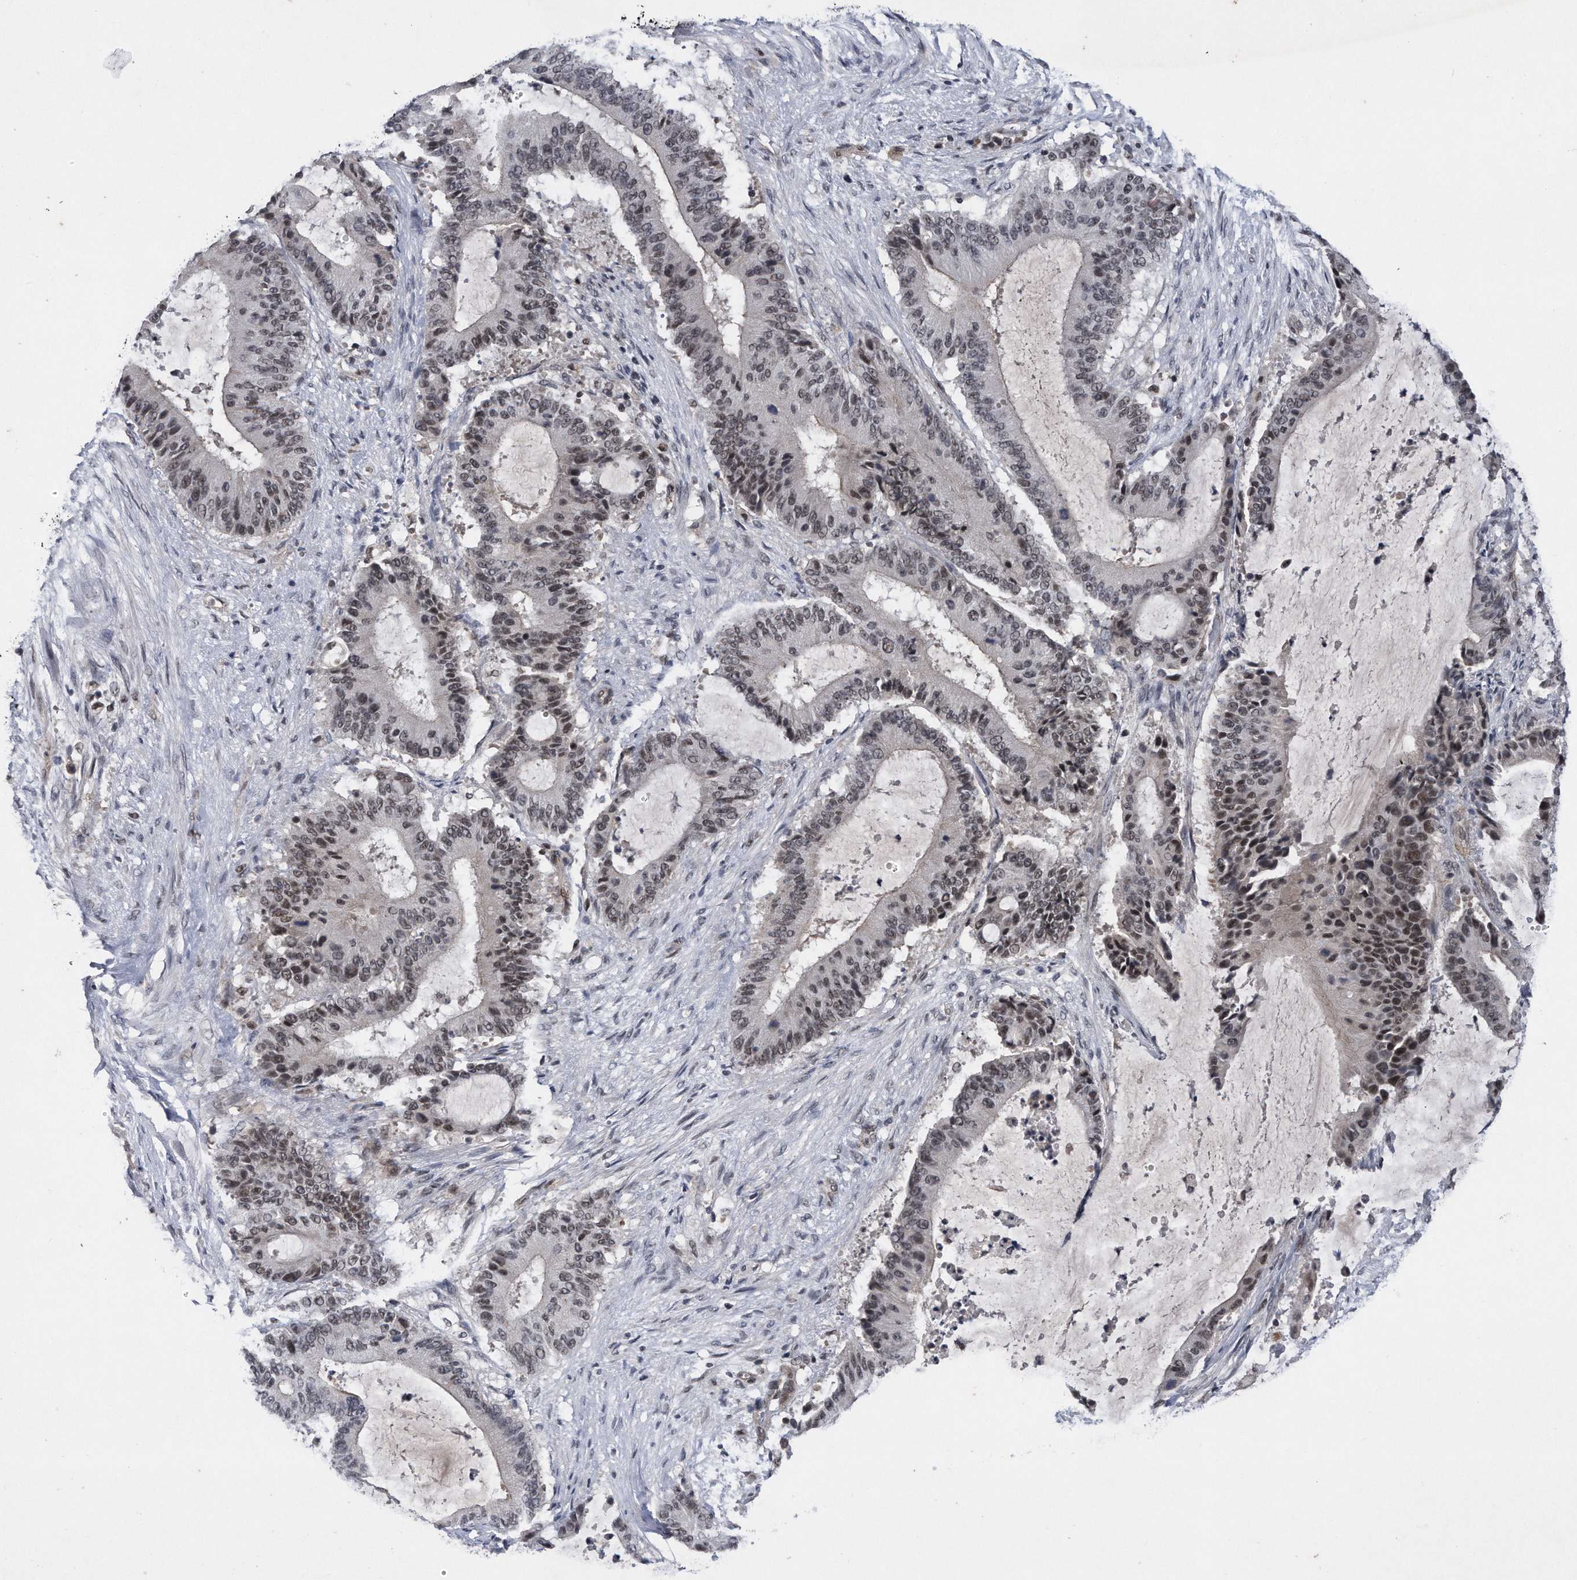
{"staining": {"intensity": "weak", "quantity": "25%-75%", "location": "nuclear"}, "tissue": "liver cancer", "cell_type": "Tumor cells", "image_type": "cancer", "snomed": [{"axis": "morphology", "description": "Normal tissue, NOS"}, {"axis": "morphology", "description": "Cholangiocarcinoma"}, {"axis": "topography", "description": "Liver"}, {"axis": "topography", "description": "Peripheral nerve tissue"}], "caption": "IHC (DAB) staining of liver cholangiocarcinoma demonstrates weak nuclear protein staining in approximately 25%-75% of tumor cells. (Stains: DAB in brown, nuclei in blue, Microscopy: brightfield microscopy at high magnification).", "gene": "VIRMA", "patient": {"sex": "female", "age": 73}}